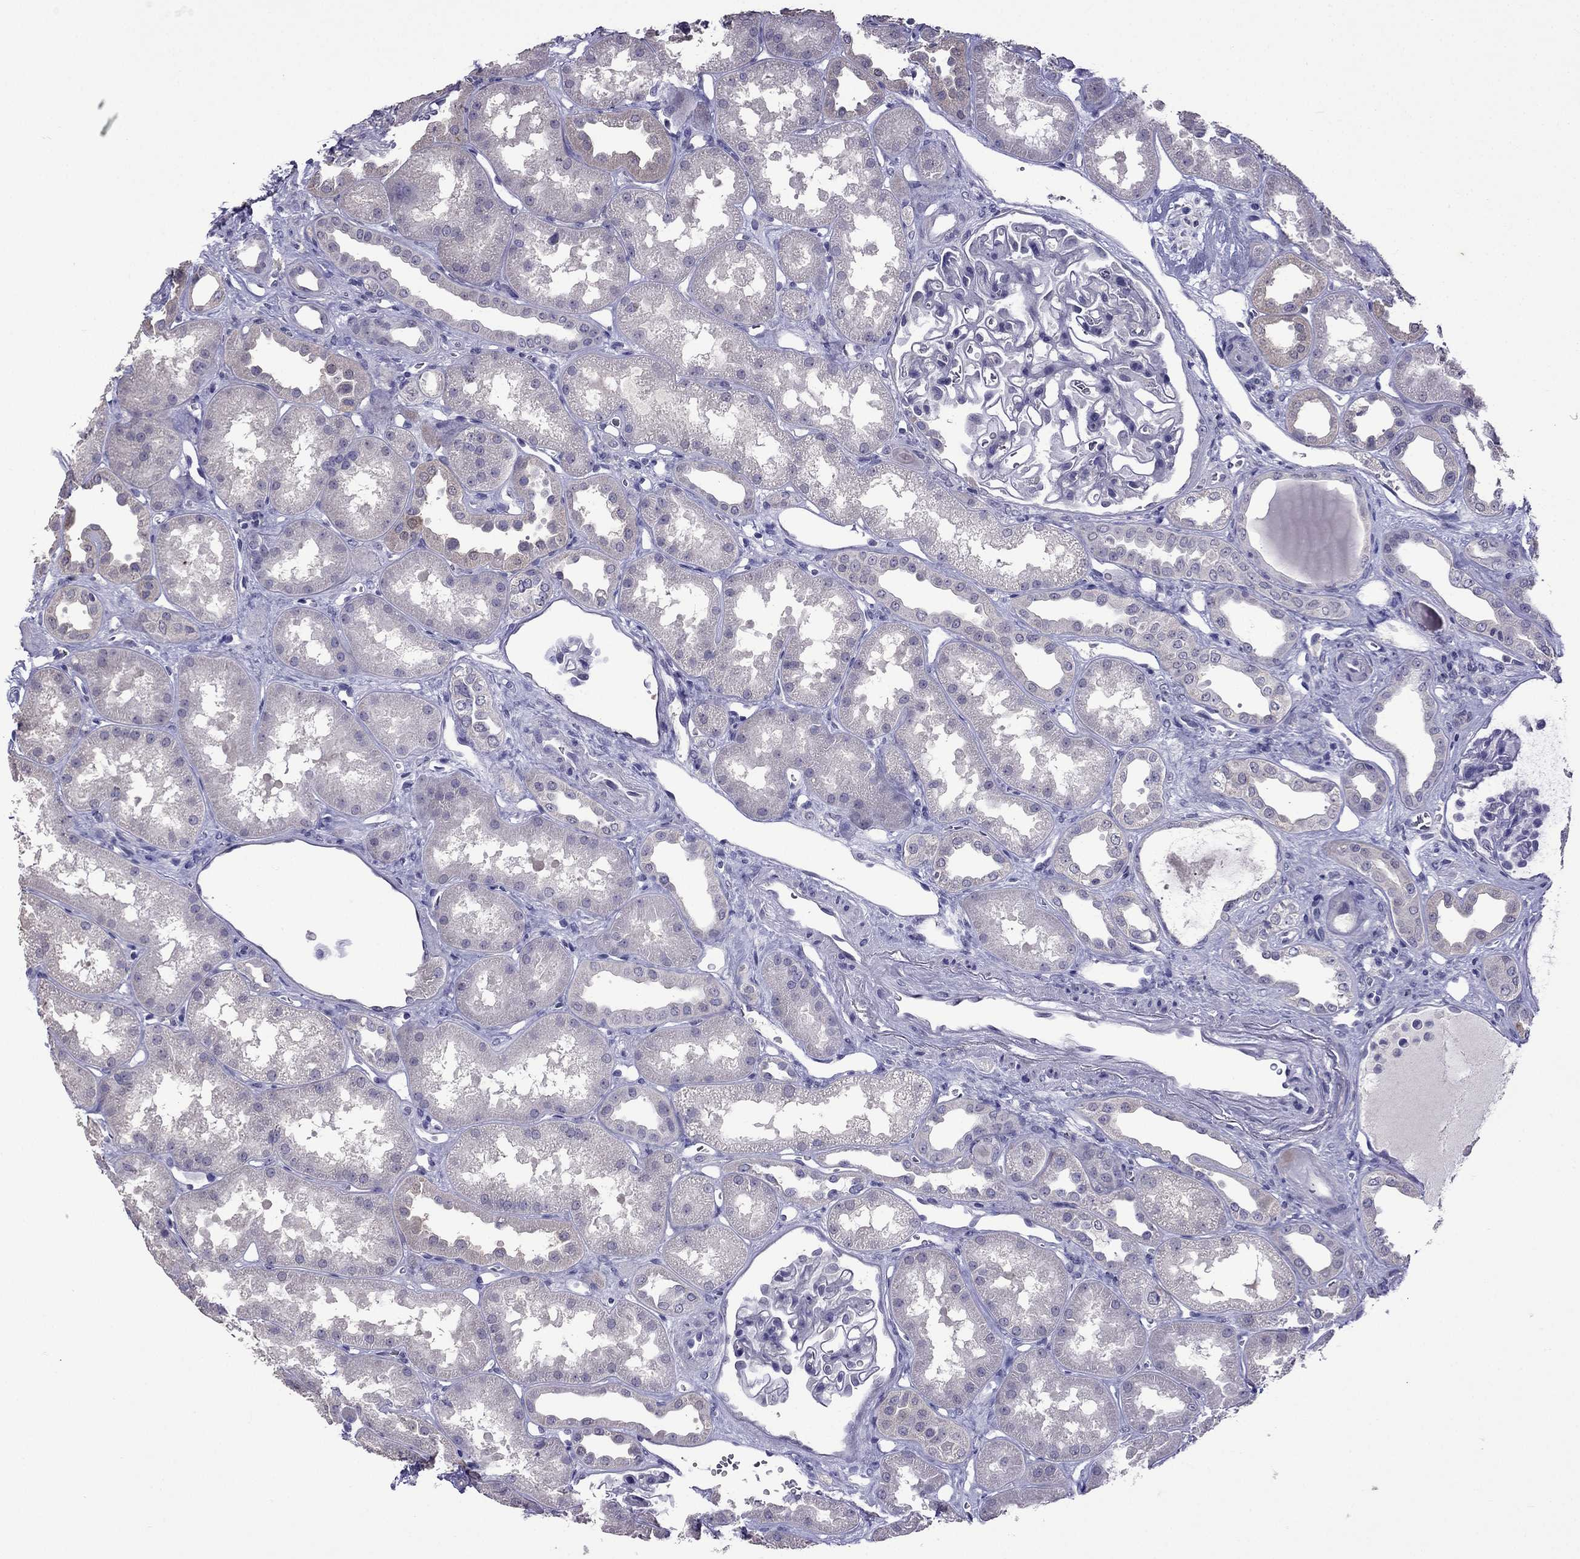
{"staining": {"intensity": "negative", "quantity": "none", "location": "none"}, "tissue": "kidney", "cell_type": "Cells in glomeruli", "image_type": "normal", "snomed": [{"axis": "morphology", "description": "Normal tissue, NOS"}, {"axis": "topography", "description": "Kidney"}], "caption": "Image shows no protein expression in cells in glomeruli of unremarkable kidney.", "gene": "AQP9", "patient": {"sex": "male", "age": 61}}